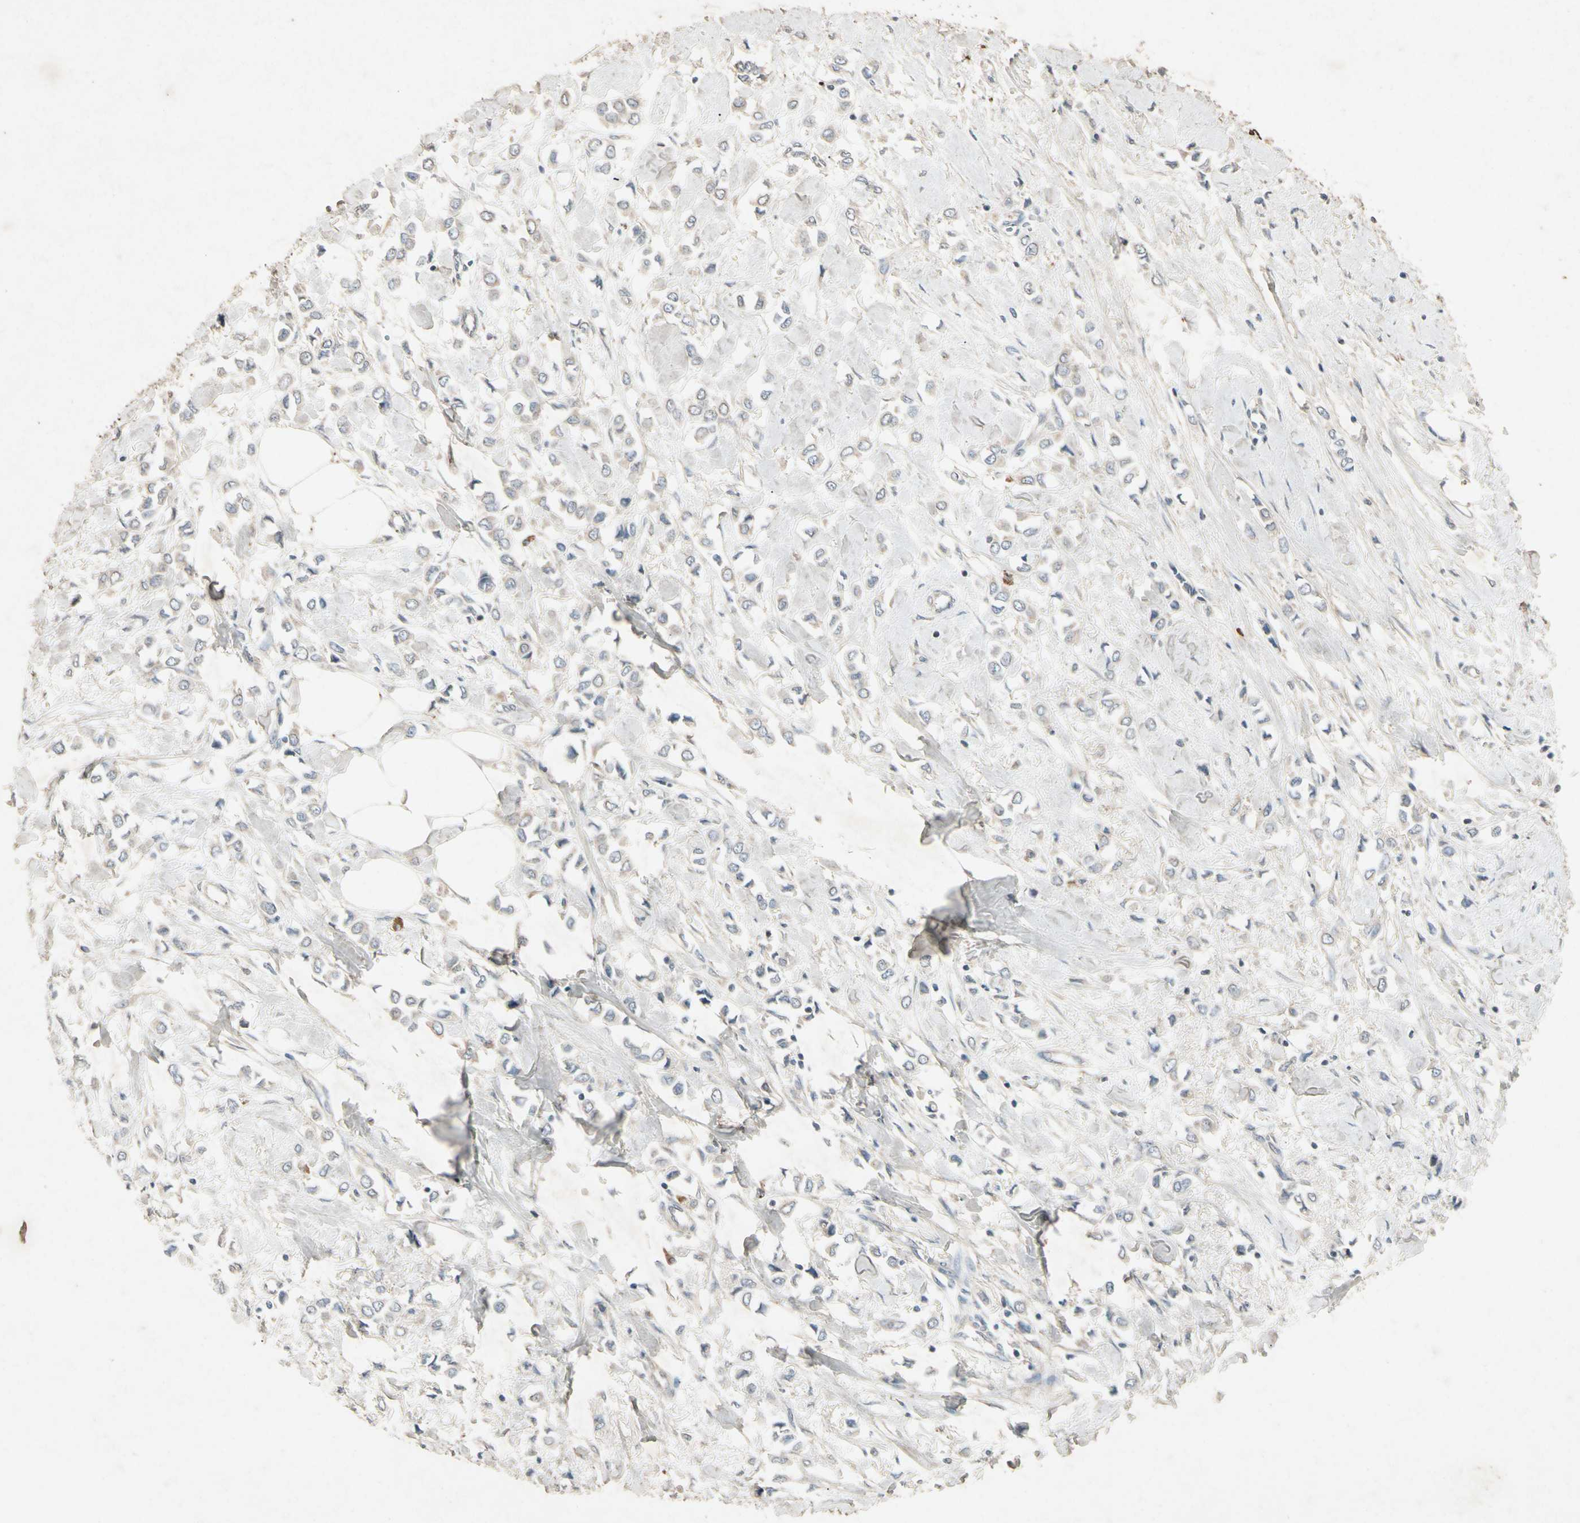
{"staining": {"intensity": "negative", "quantity": "none", "location": "none"}, "tissue": "breast cancer", "cell_type": "Tumor cells", "image_type": "cancer", "snomed": [{"axis": "morphology", "description": "Lobular carcinoma"}, {"axis": "topography", "description": "Breast"}], "caption": "Immunohistochemistry (IHC) of human breast cancer demonstrates no staining in tumor cells. The staining is performed using DAB brown chromogen with nuclei counter-stained in using hematoxylin.", "gene": "GPLD1", "patient": {"sex": "female", "age": 51}}